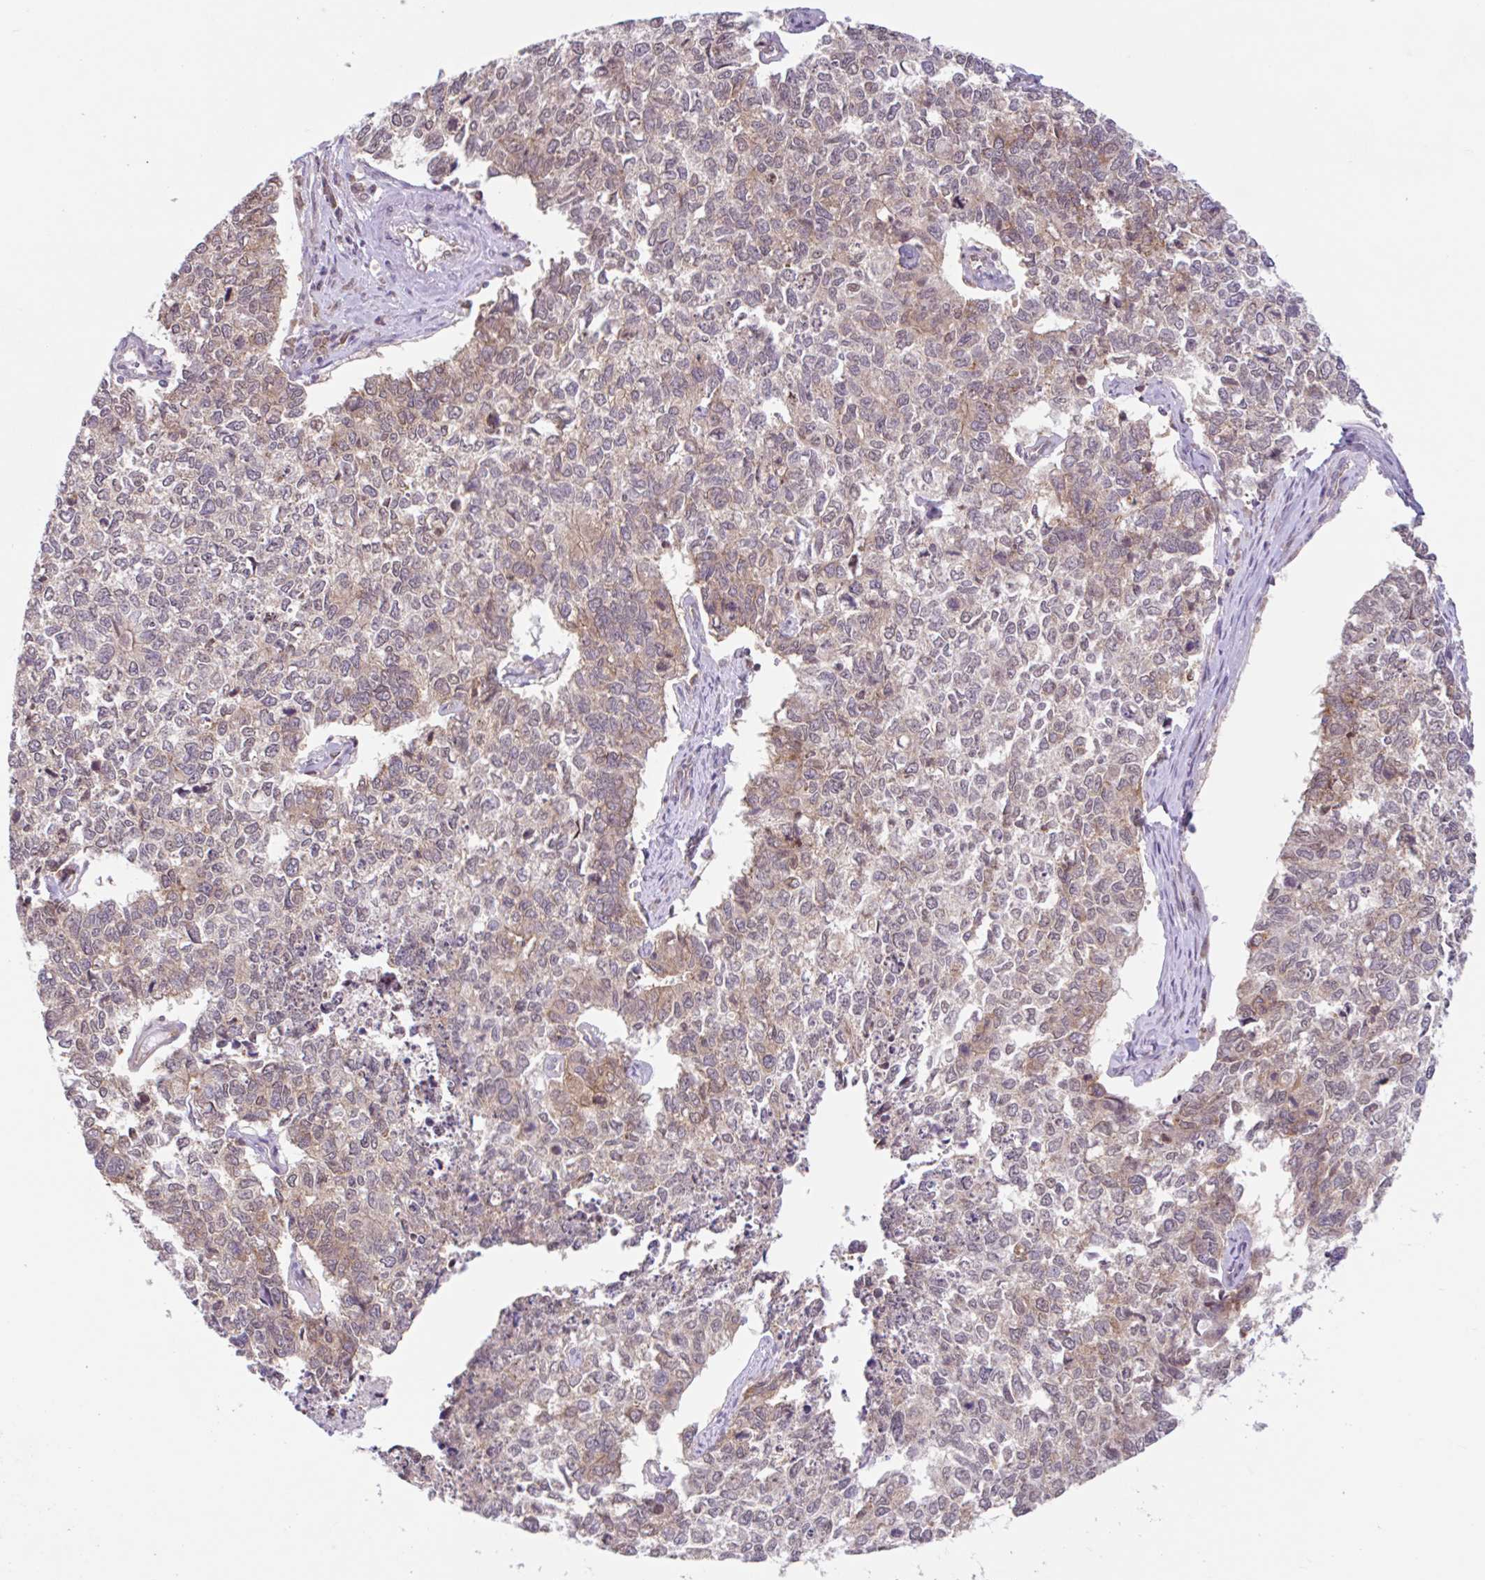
{"staining": {"intensity": "moderate", "quantity": "25%-75%", "location": "cytoplasmic/membranous,nuclear"}, "tissue": "cervical cancer", "cell_type": "Tumor cells", "image_type": "cancer", "snomed": [{"axis": "morphology", "description": "Adenocarcinoma, NOS"}, {"axis": "topography", "description": "Cervix"}], "caption": "Adenocarcinoma (cervical) stained for a protein (brown) shows moderate cytoplasmic/membranous and nuclear positive positivity in about 25%-75% of tumor cells.", "gene": "RALBP1", "patient": {"sex": "female", "age": 63}}